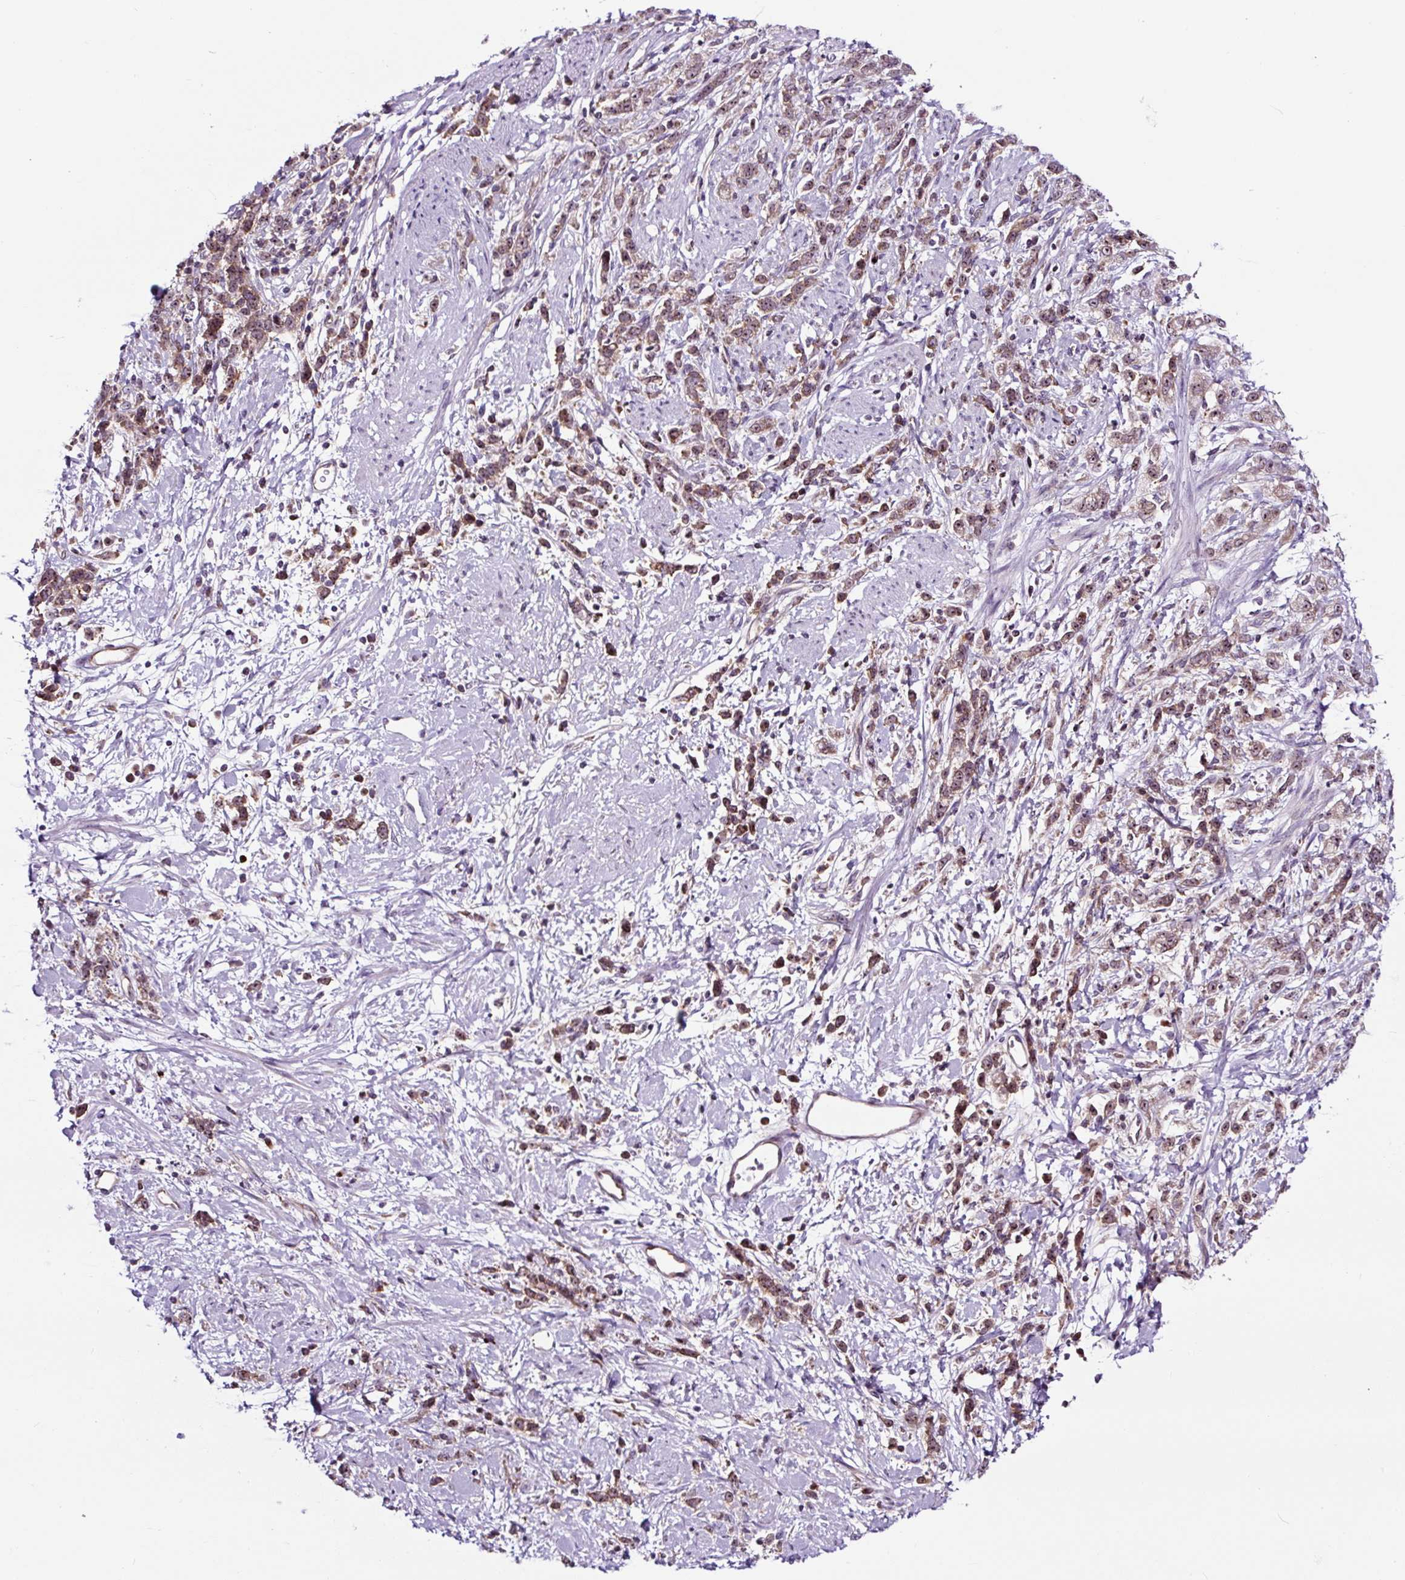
{"staining": {"intensity": "moderate", "quantity": ">75%", "location": "cytoplasmic/membranous,nuclear"}, "tissue": "stomach cancer", "cell_type": "Tumor cells", "image_type": "cancer", "snomed": [{"axis": "morphology", "description": "Adenocarcinoma, NOS"}, {"axis": "topography", "description": "Stomach"}], "caption": "Protein staining reveals moderate cytoplasmic/membranous and nuclear expression in approximately >75% of tumor cells in stomach cancer (adenocarcinoma).", "gene": "NOM1", "patient": {"sex": "female", "age": 60}}